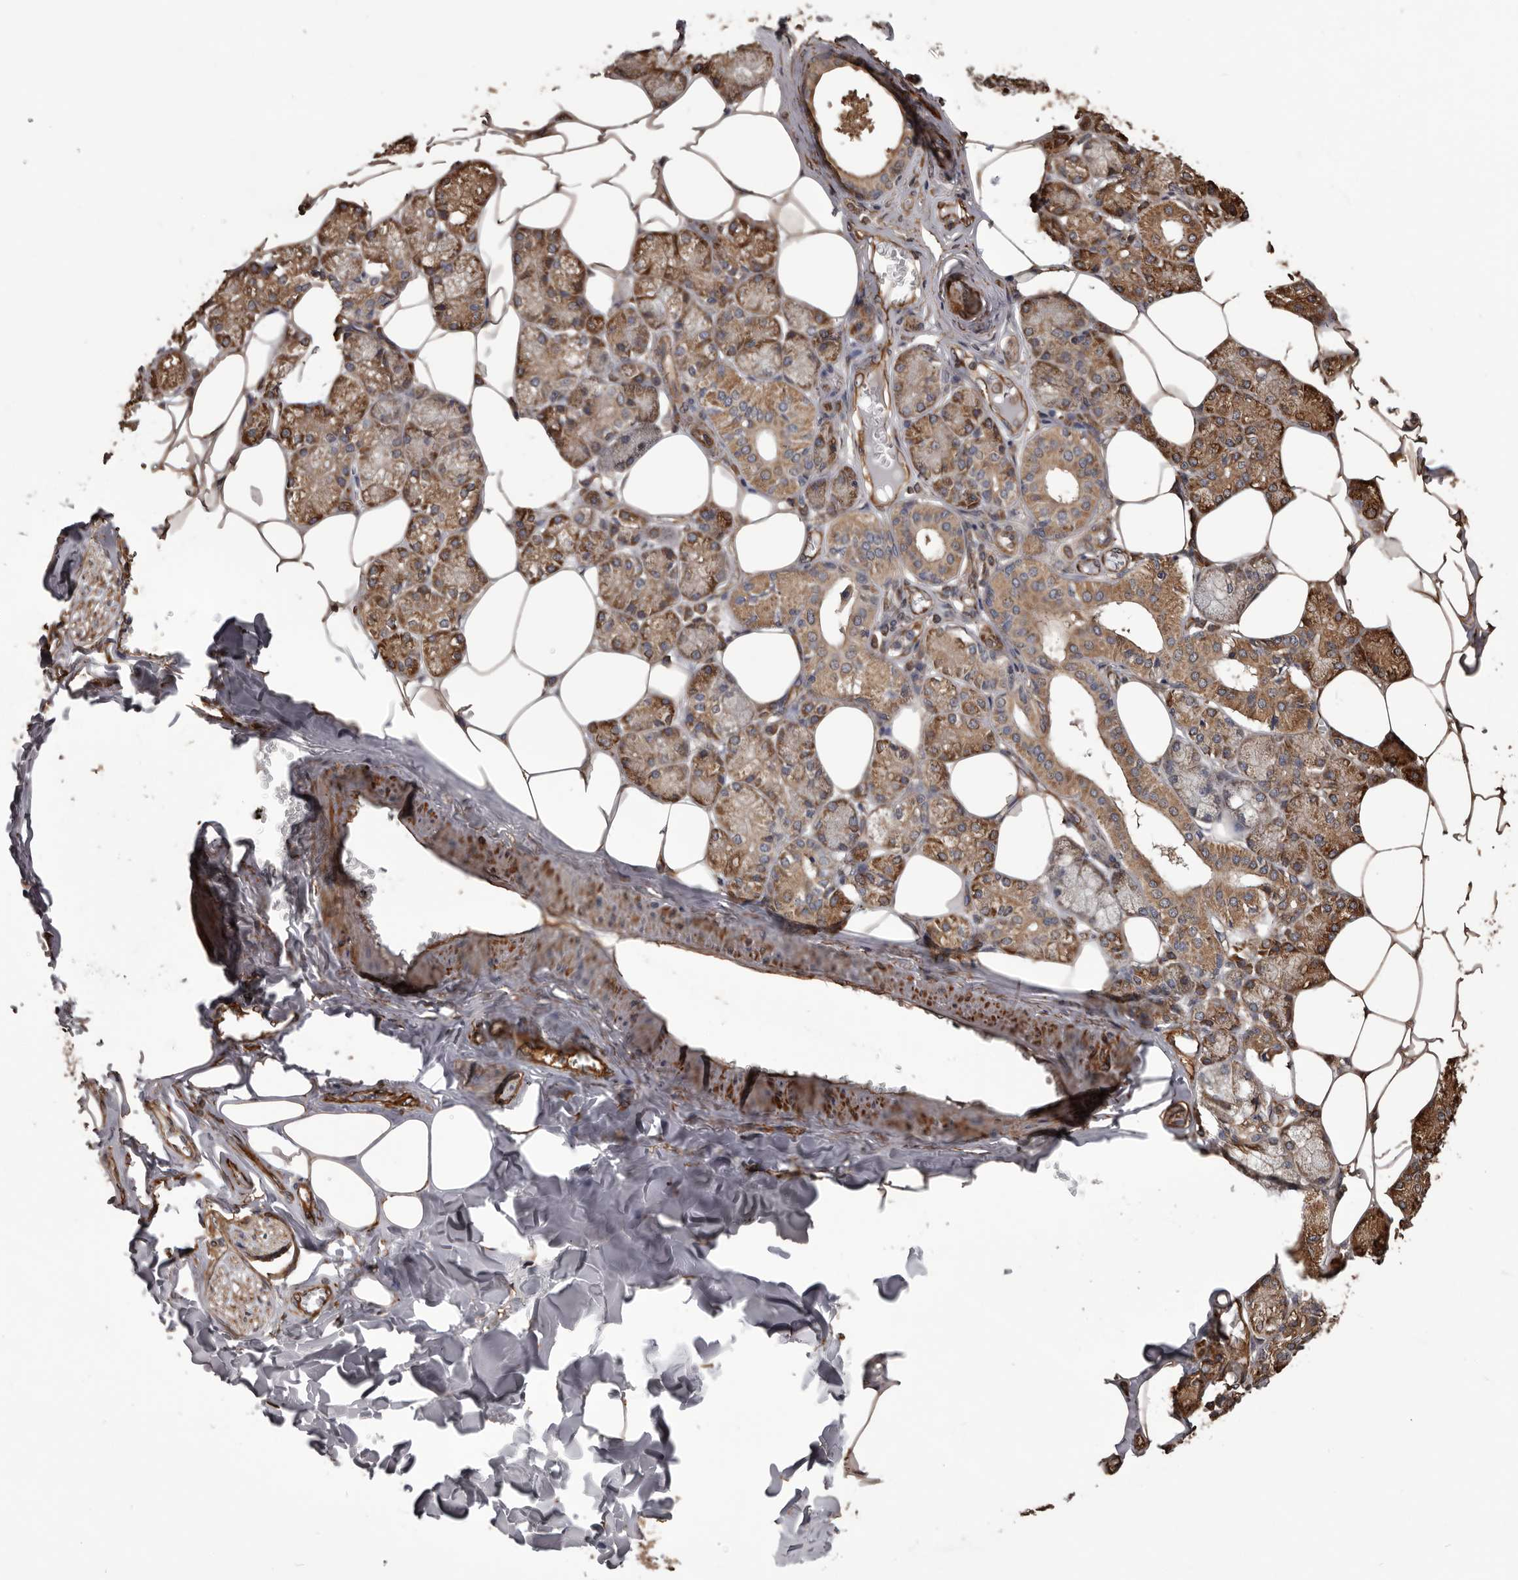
{"staining": {"intensity": "moderate", "quantity": ">75%", "location": "cytoplasmic/membranous"}, "tissue": "salivary gland", "cell_type": "Glandular cells", "image_type": "normal", "snomed": [{"axis": "morphology", "description": "Normal tissue, NOS"}, {"axis": "topography", "description": "Salivary gland"}], "caption": "DAB (3,3'-diaminobenzidine) immunohistochemical staining of normal human salivary gland displays moderate cytoplasmic/membranous protein positivity in about >75% of glandular cells. (Brightfield microscopy of DAB IHC at high magnification).", "gene": "CEP104", "patient": {"sex": "male", "age": 62}}